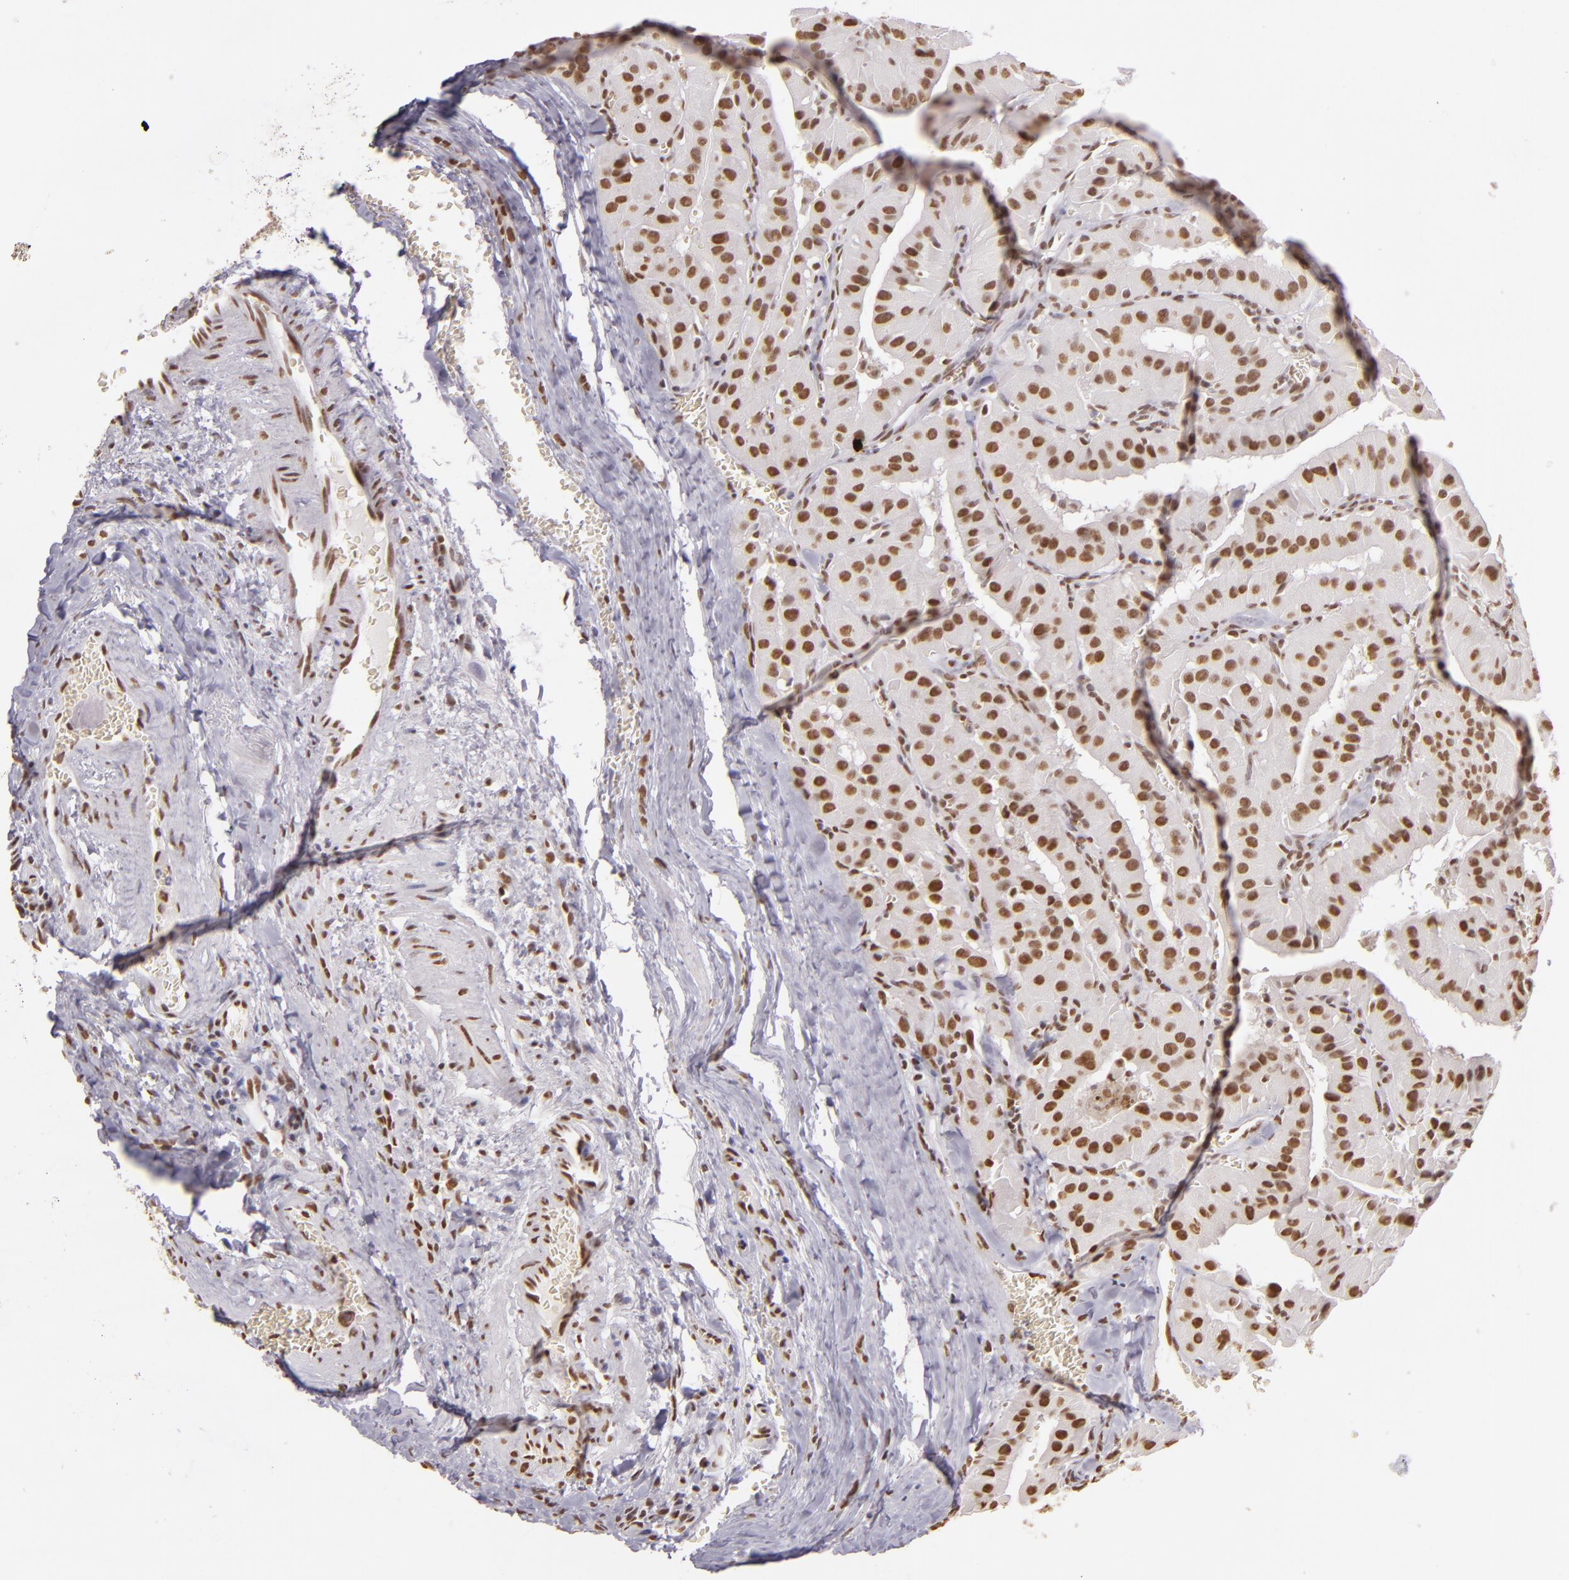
{"staining": {"intensity": "moderate", "quantity": ">75%", "location": "nuclear"}, "tissue": "thyroid cancer", "cell_type": "Tumor cells", "image_type": "cancer", "snomed": [{"axis": "morphology", "description": "Carcinoma, NOS"}, {"axis": "topography", "description": "Thyroid gland"}], "caption": "High-power microscopy captured an immunohistochemistry photomicrograph of thyroid cancer (carcinoma), revealing moderate nuclear staining in about >75% of tumor cells.", "gene": "PAPOLA", "patient": {"sex": "male", "age": 76}}